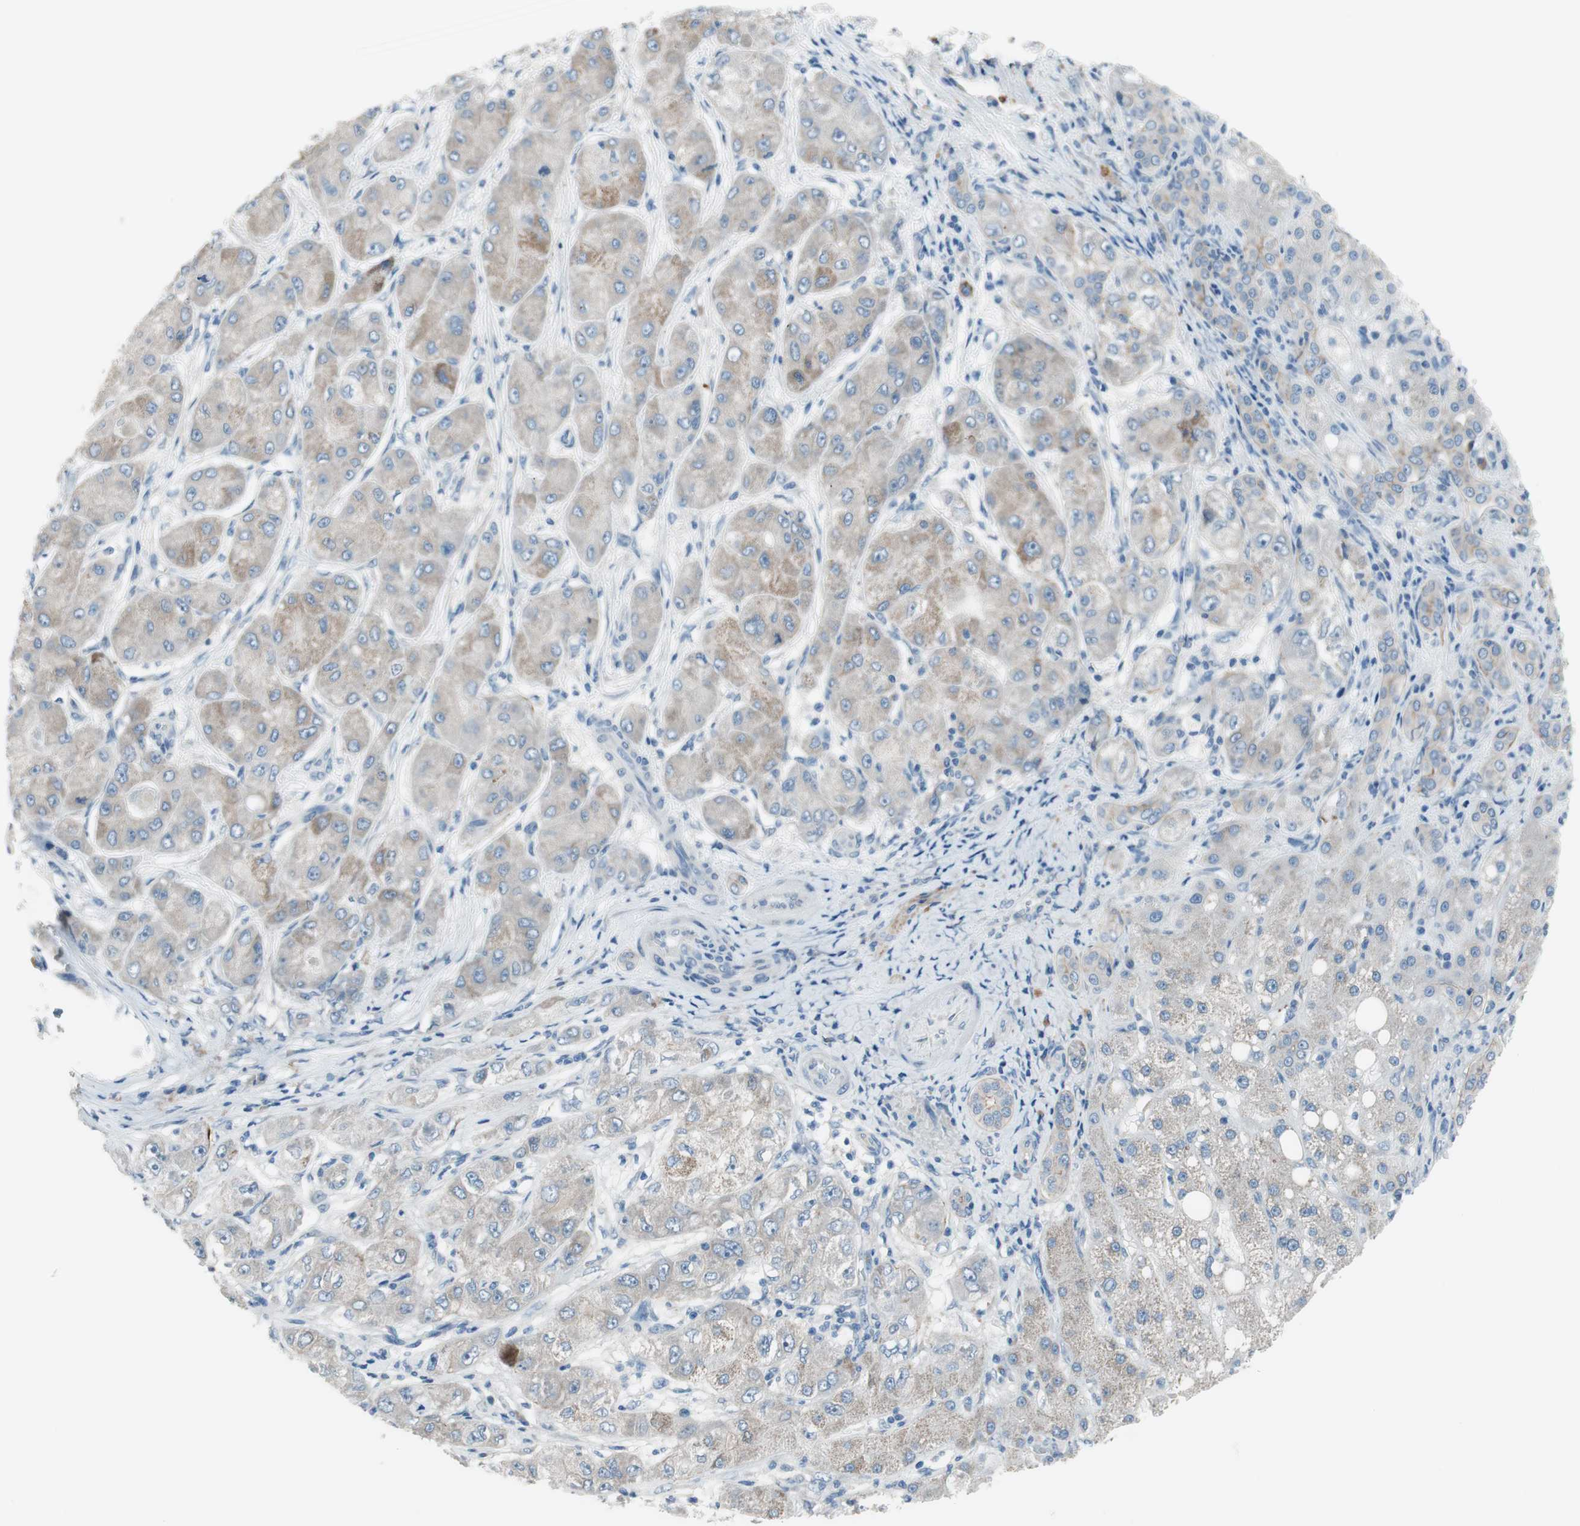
{"staining": {"intensity": "weak", "quantity": "25%-75%", "location": "cytoplasmic/membranous"}, "tissue": "liver cancer", "cell_type": "Tumor cells", "image_type": "cancer", "snomed": [{"axis": "morphology", "description": "Carcinoma, Hepatocellular, NOS"}, {"axis": "topography", "description": "Liver"}], "caption": "The histopathology image exhibits a brown stain indicating the presence of a protein in the cytoplasmic/membranous of tumor cells in liver cancer (hepatocellular carcinoma). The staining is performed using DAB brown chromogen to label protein expression. The nuclei are counter-stained blue using hematoxylin.", "gene": "PRRG4", "patient": {"sex": "male", "age": 80}}